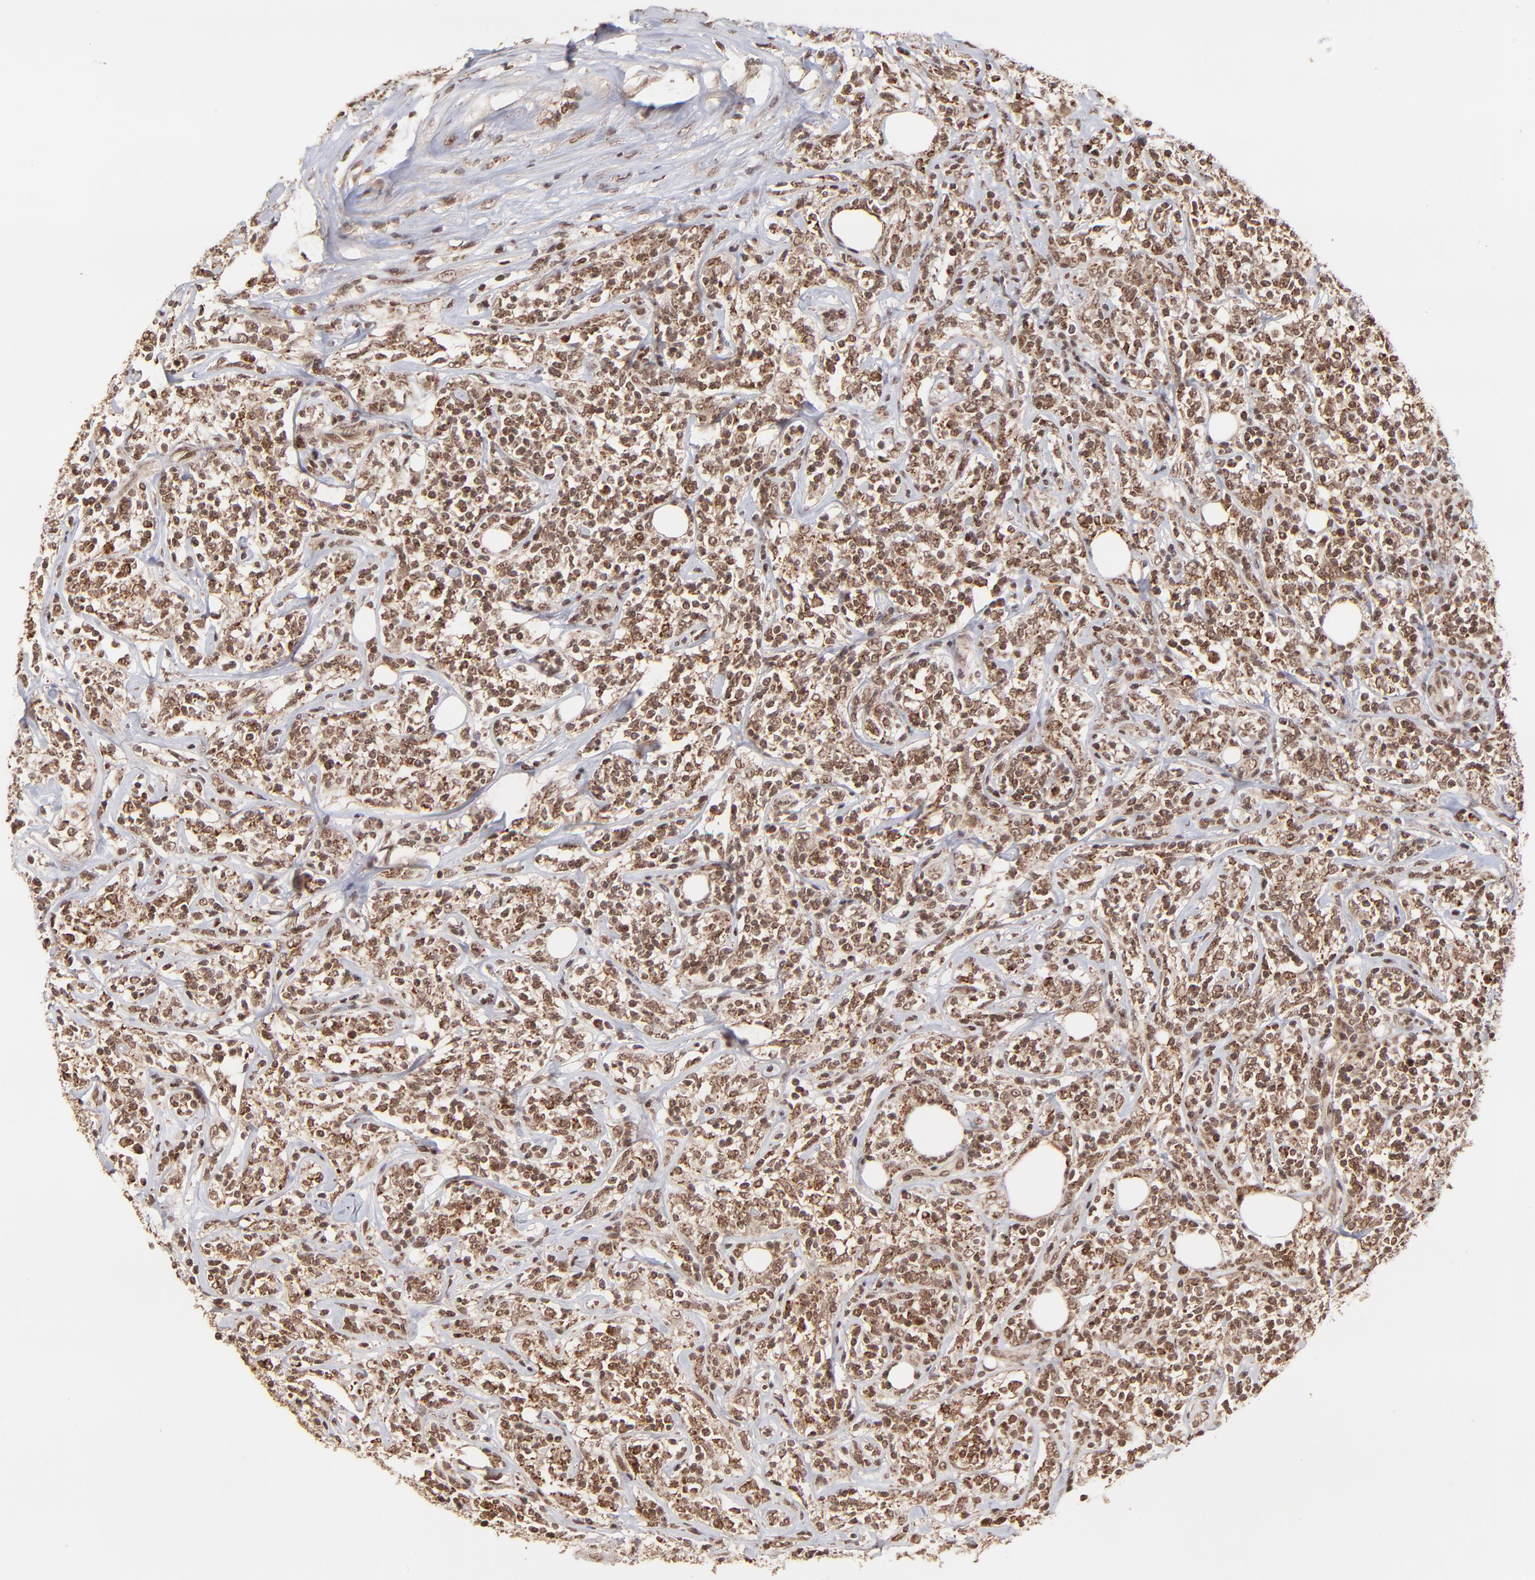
{"staining": {"intensity": "strong", "quantity": ">75%", "location": "cytoplasmic/membranous,nuclear"}, "tissue": "lymphoma", "cell_type": "Tumor cells", "image_type": "cancer", "snomed": [{"axis": "morphology", "description": "Malignant lymphoma, non-Hodgkin's type, High grade"}, {"axis": "topography", "description": "Lymph node"}], "caption": "Tumor cells display high levels of strong cytoplasmic/membranous and nuclear positivity in about >75% of cells in human high-grade malignant lymphoma, non-Hodgkin's type. Using DAB (brown) and hematoxylin (blue) stains, captured at high magnification using brightfield microscopy.", "gene": "MED15", "patient": {"sex": "female", "age": 84}}